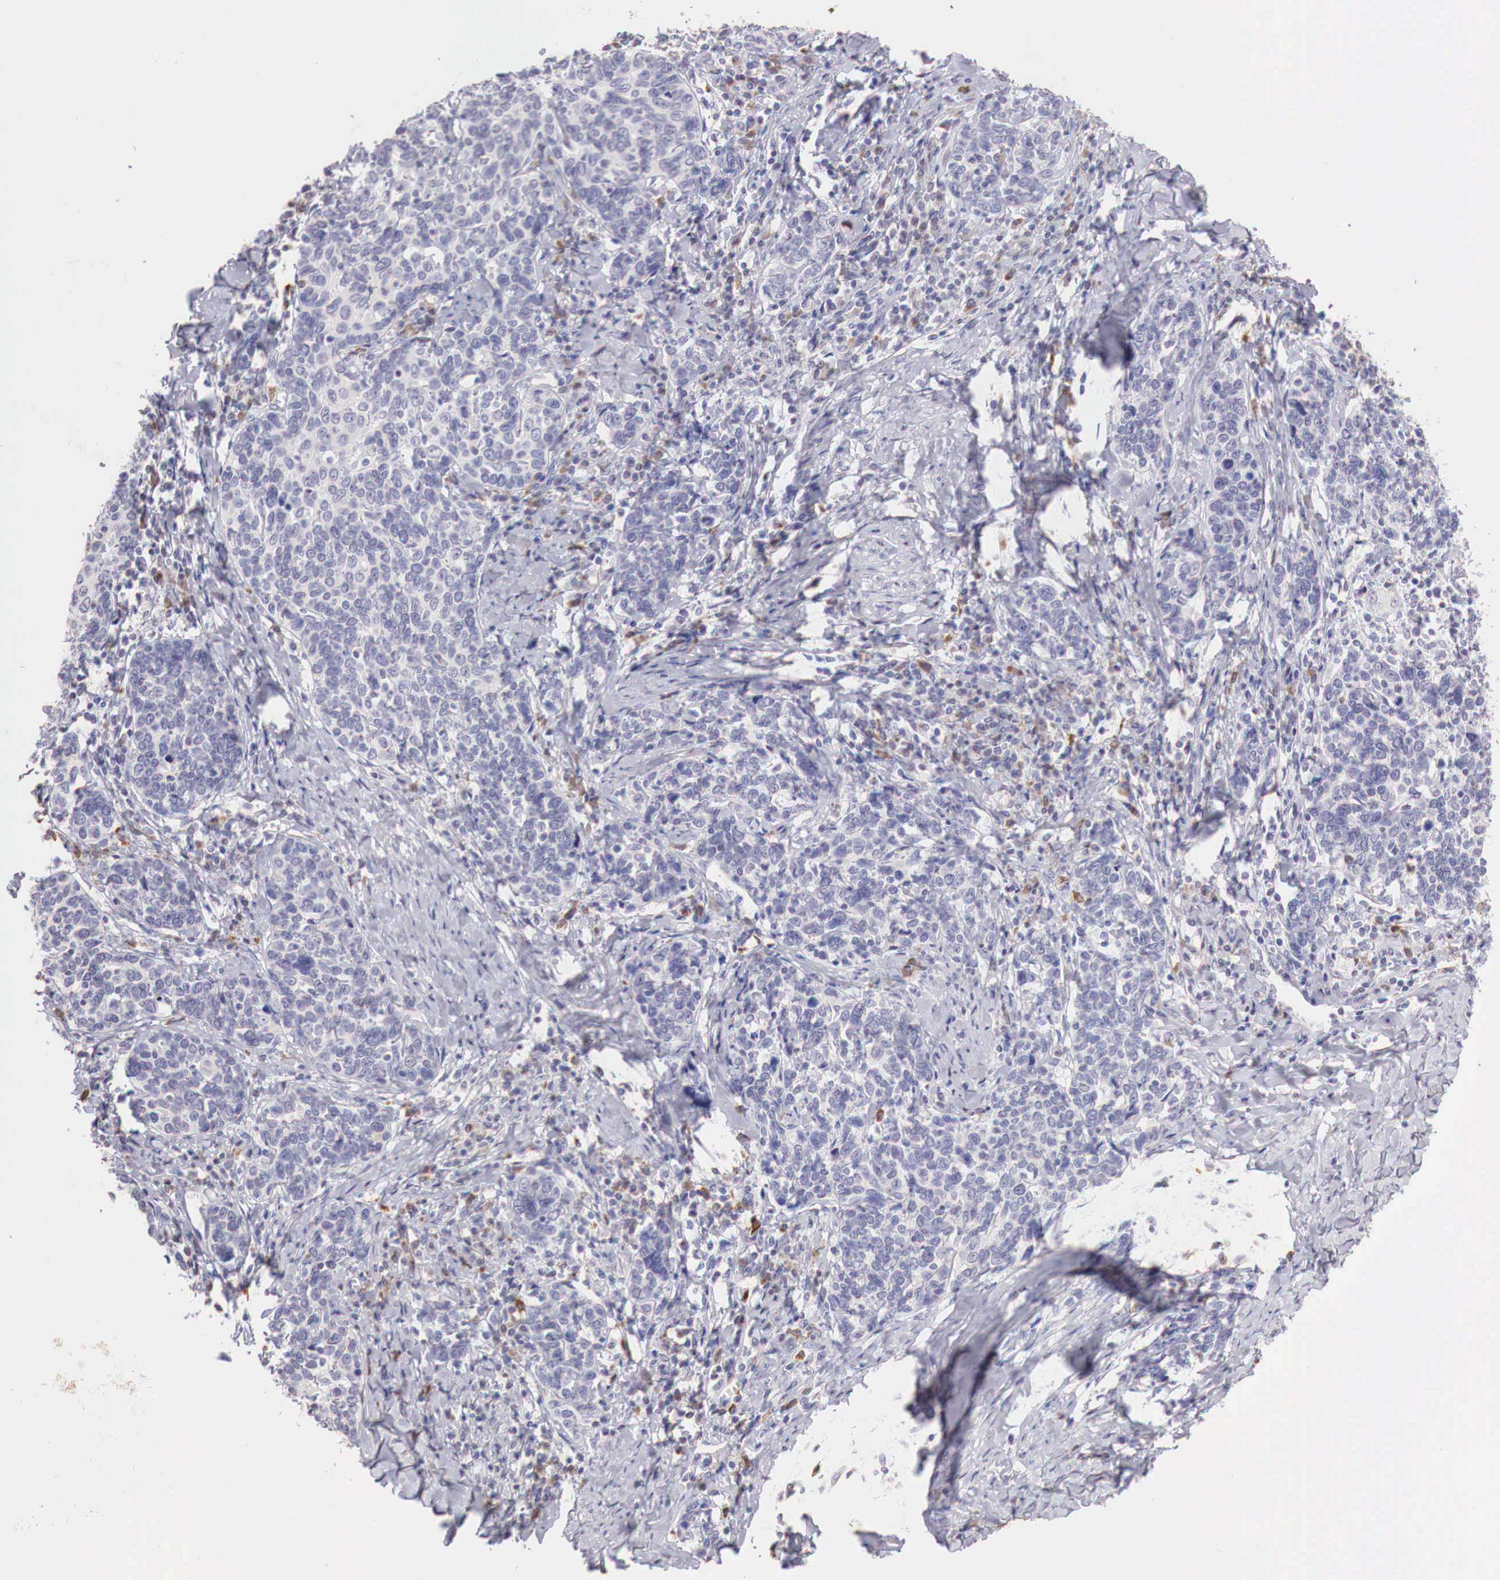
{"staining": {"intensity": "negative", "quantity": "none", "location": "none"}, "tissue": "cervical cancer", "cell_type": "Tumor cells", "image_type": "cancer", "snomed": [{"axis": "morphology", "description": "Squamous cell carcinoma, NOS"}, {"axis": "topography", "description": "Cervix"}], "caption": "Immunohistochemistry photomicrograph of cervical cancer (squamous cell carcinoma) stained for a protein (brown), which shows no staining in tumor cells.", "gene": "XPNPEP2", "patient": {"sex": "female", "age": 41}}